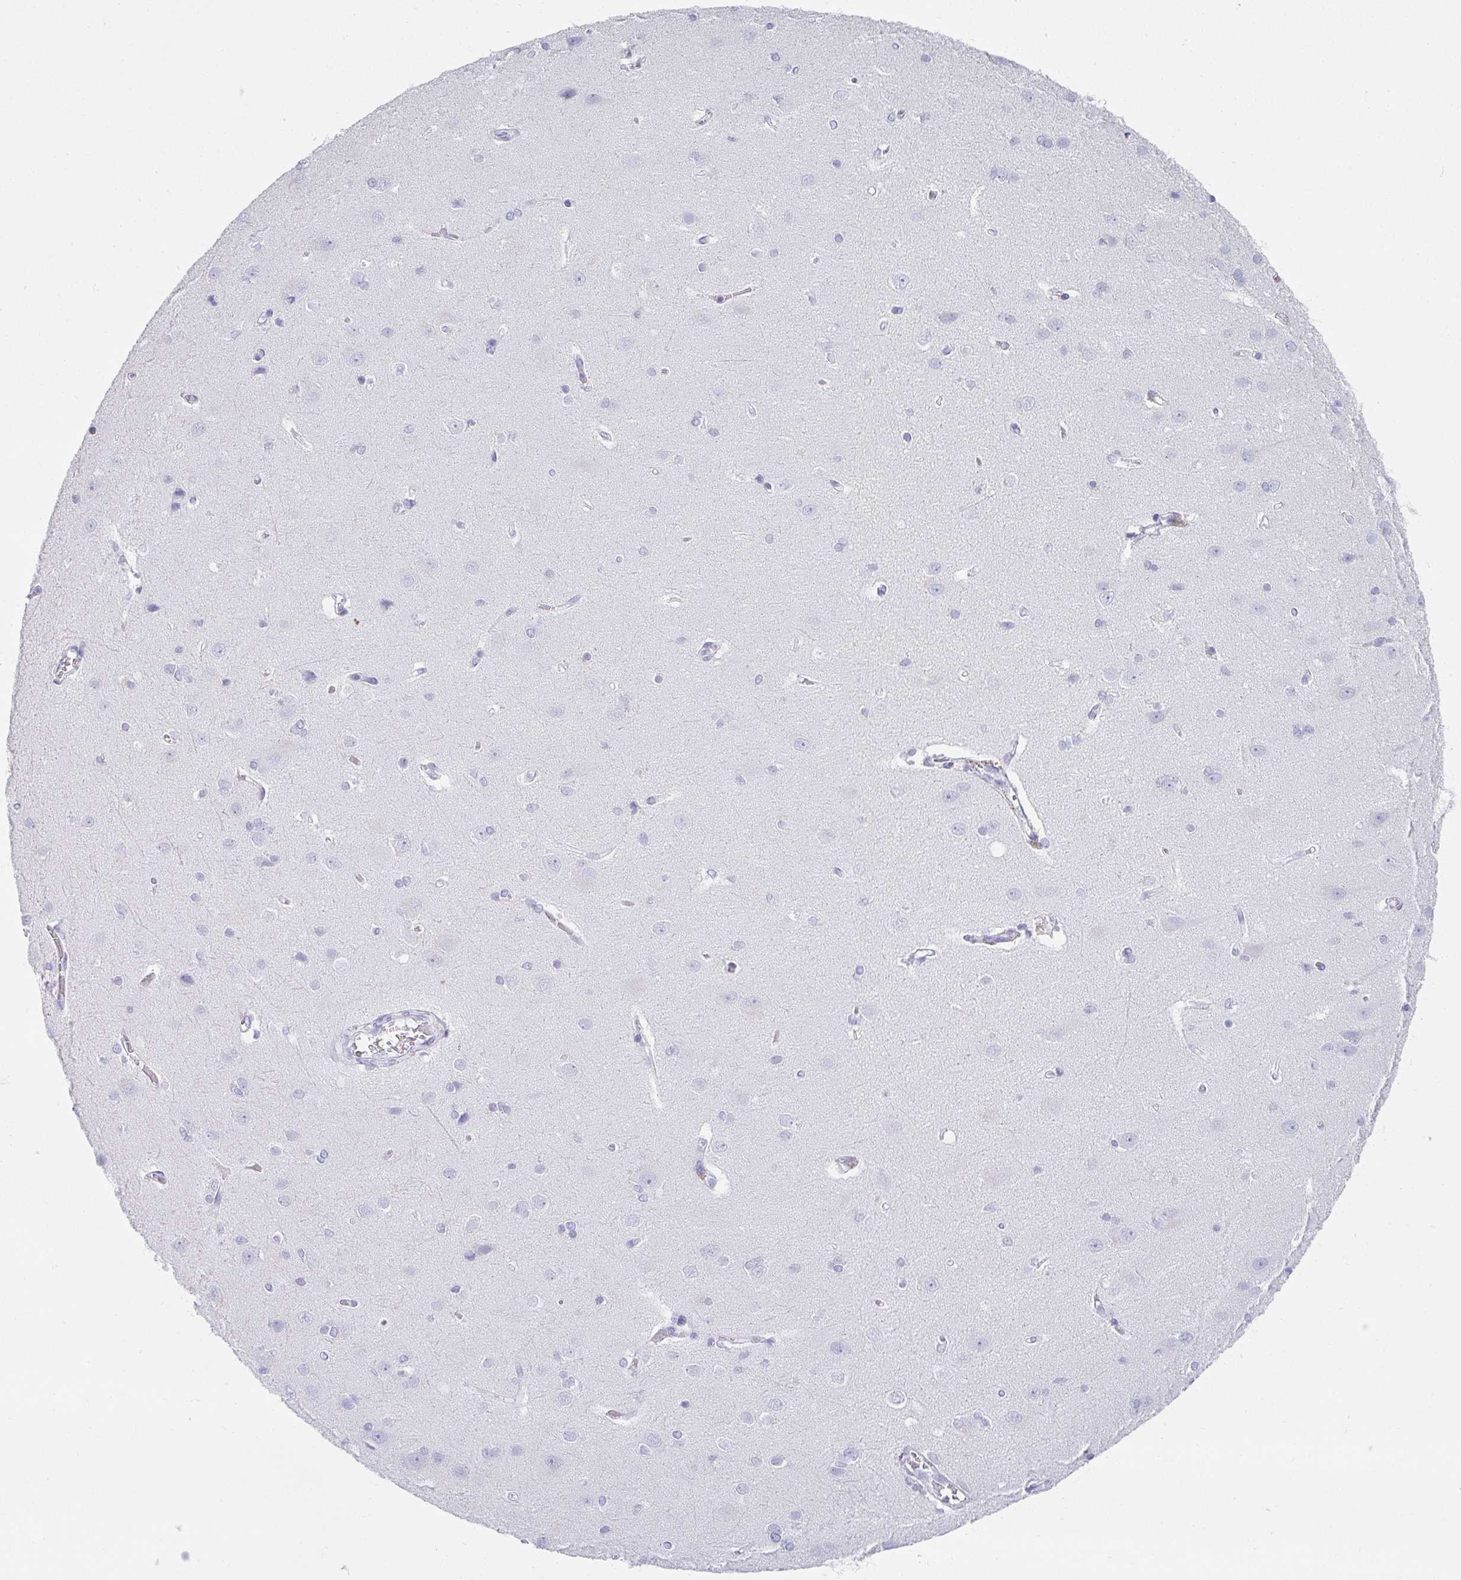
{"staining": {"intensity": "negative", "quantity": "none", "location": "none"}, "tissue": "cerebral cortex", "cell_type": "Endothelial cells", "image_type": "normal", "snomed": [{"axis": "morphology", "description": "Normal tissue, NOS"}, {"axis": "topography", "description": "Cerebral cortex"}], "caption": "Photomicrograph shows no protein positivity in endothelial cells of unremarkable cerebral cortex.", "gene": "RLF", "patient": {"sex": "male", "age": 37}}